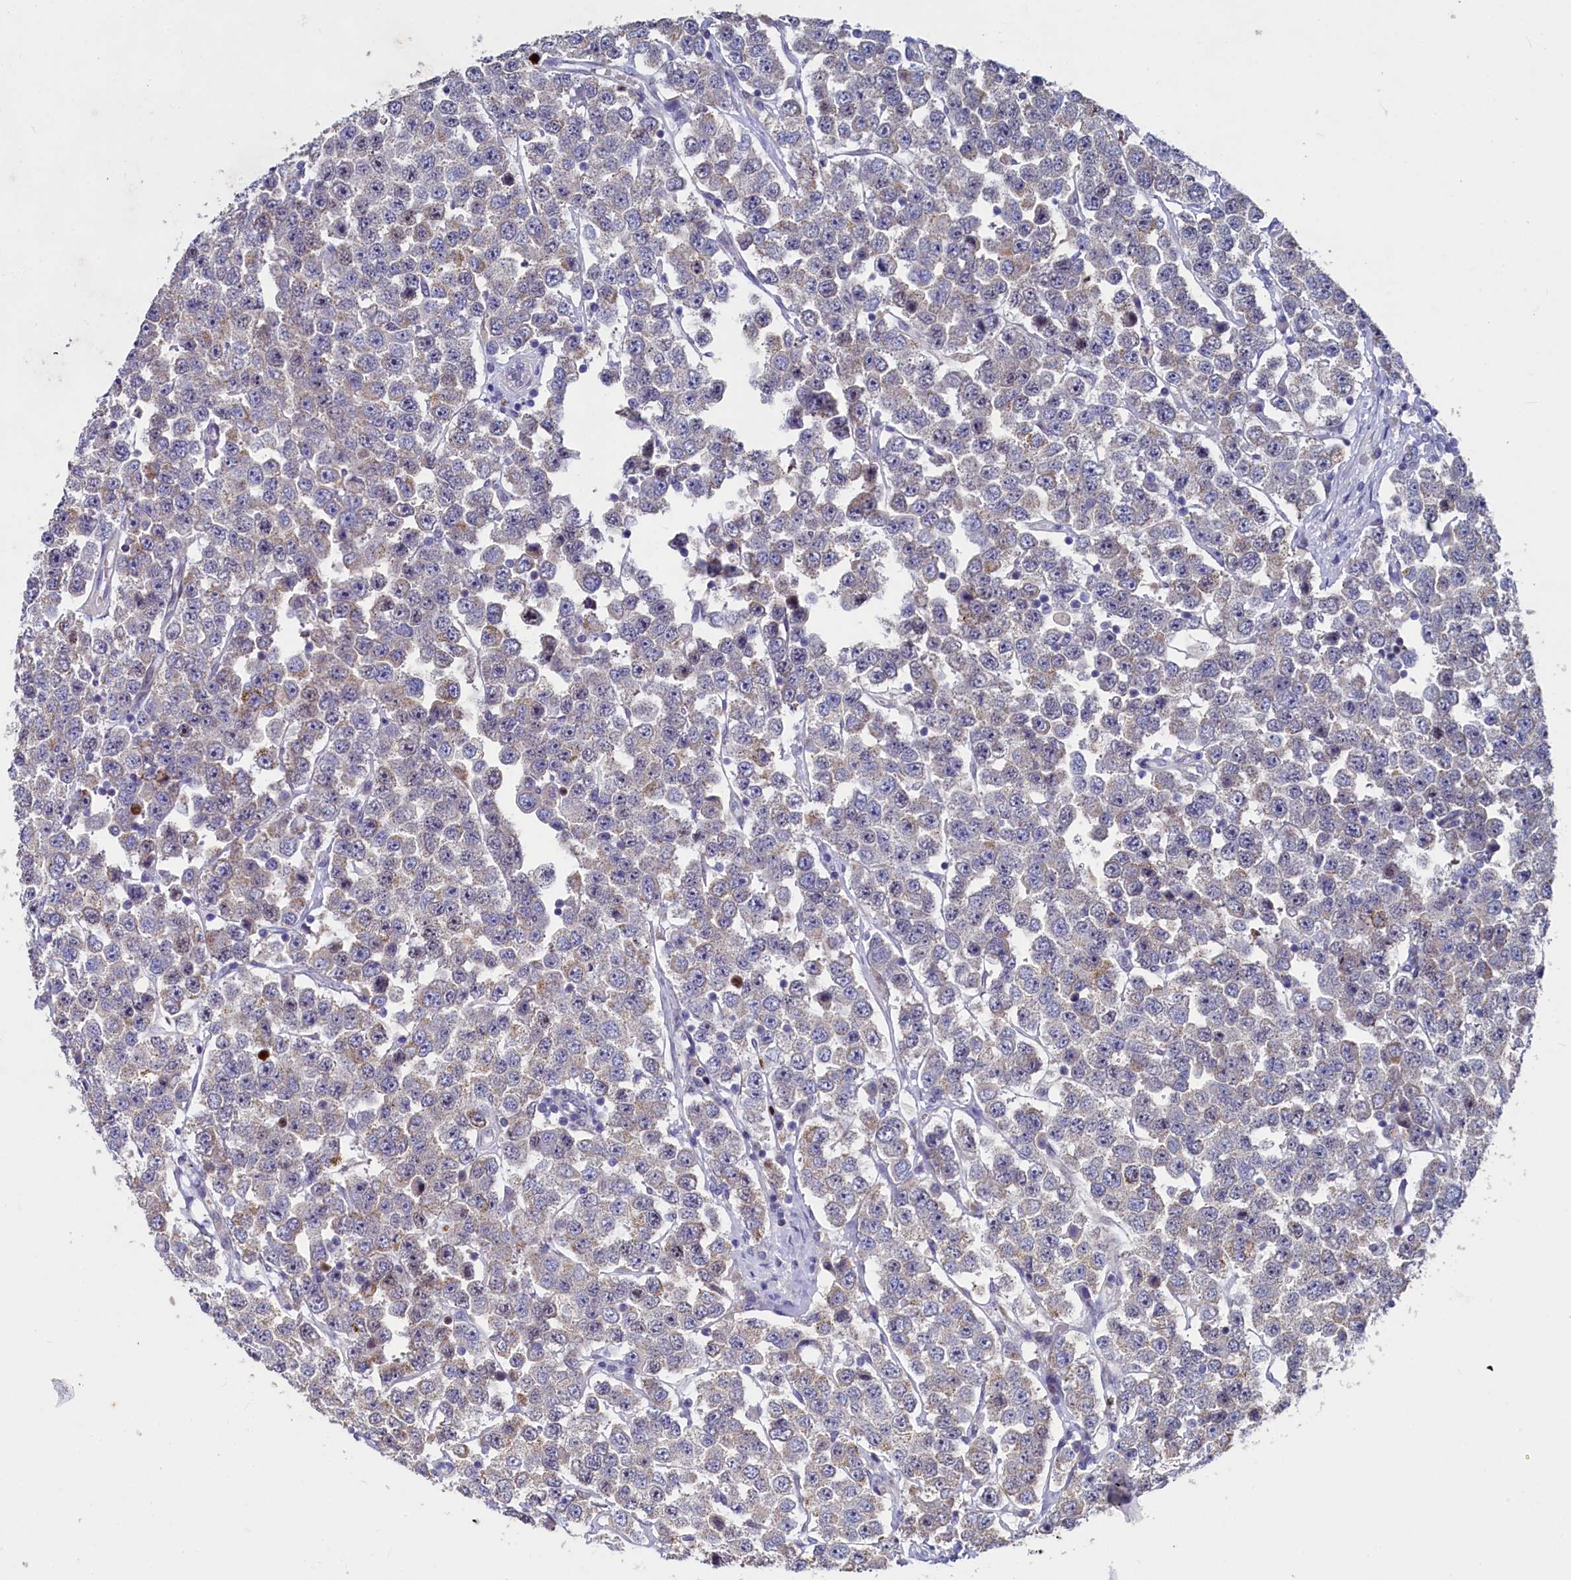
{"staining": {"intensity": "weak", "quantity": "<25%", "location": "cytoplasmic/membranous"}, "tissue": "testis cancer", "cell_type": "Tumor cells", "image_type": "cancer", "snomed": [{"axis": "morphology", "description": "Seminoma, NOS"}, {"axis": "topography", "description": "Testis"}], "caption": "The immunohistochemistry histopathology image has no significant positivity in tumor cells of testis cancer (seminoma) tissue. (DAB (3,3'-diaminobenzidine) immunohistochemistry, high magnification).", "gene": "ASXL3", "patient": {"sex": "male", "age": 28}}